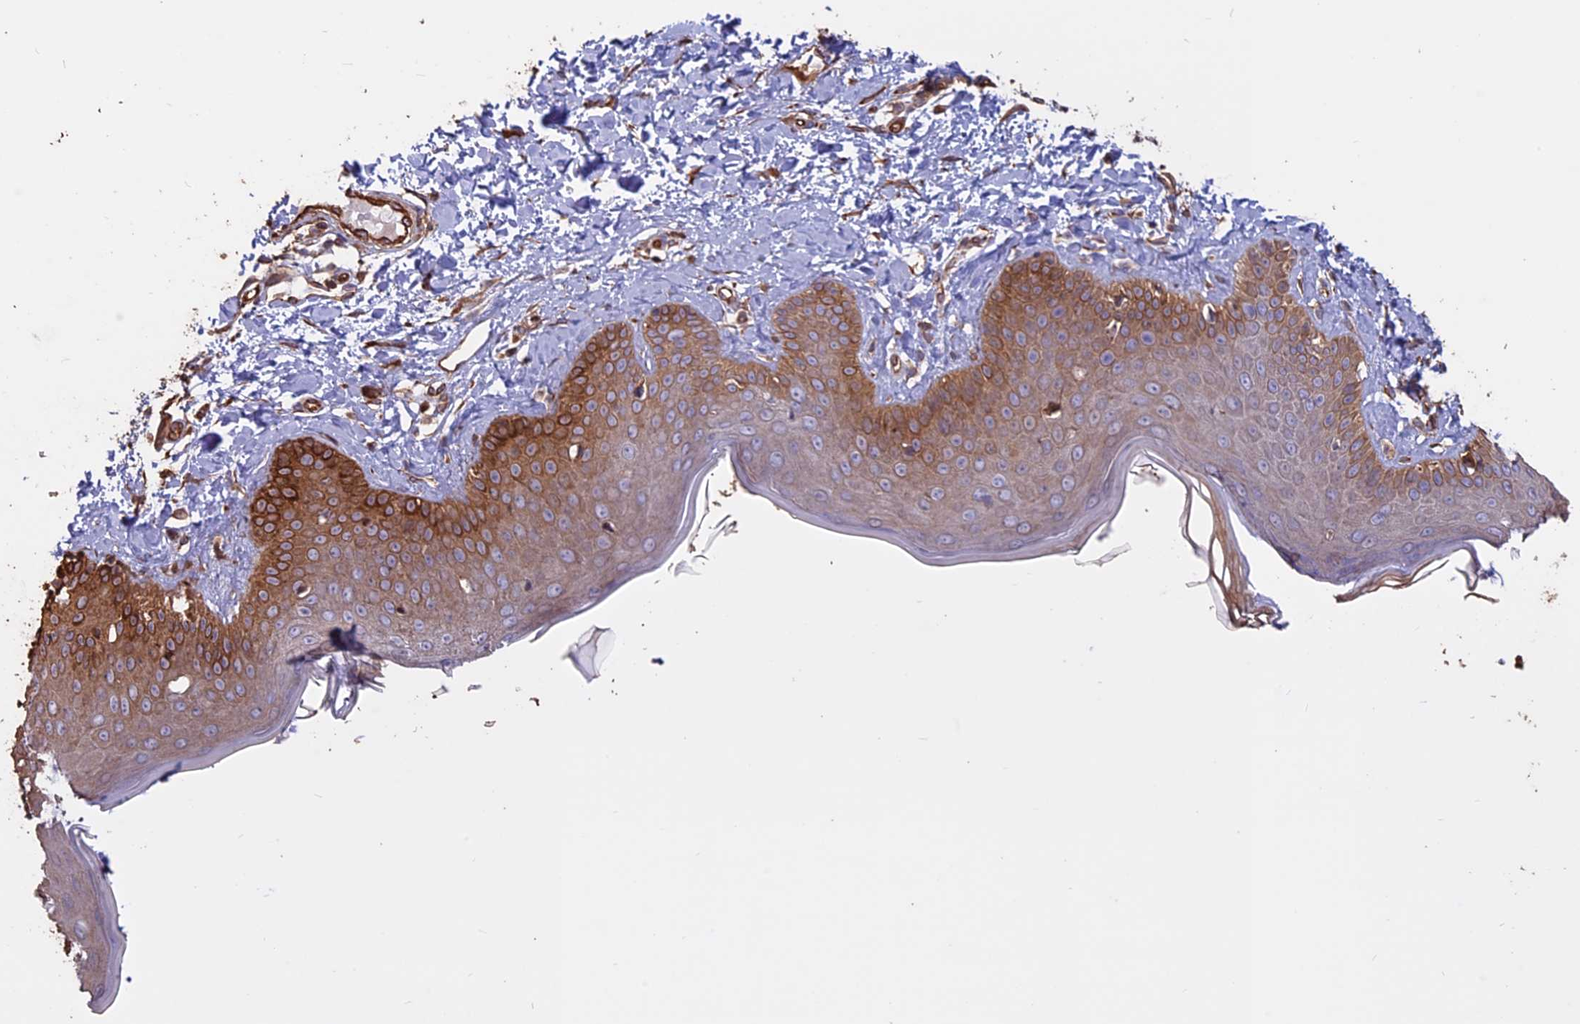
{"staining": {"intensity": "moderate", "quantity": ">75%", "location": "cytoplasmic/membranous"}, "tissue": "skin", "cell_type": "Fibroblasts", "image_type": "normal", "snomed": [{"axis": "morphology", "description": "Normal tissue, NOS"}, {"axis": "topography", "description": "Skin"}], "caption": "High-magnification brightfield microscopy of normal skin stained with DAB (brown) and counterstained with hematoxylin (blue). fibroblasts exhibit moderate cytoplasmic/membranous expression is seen in approximately>75% of cells.", "gene": "CCDC148", "patient": {"sex": "male", "age": 52}}